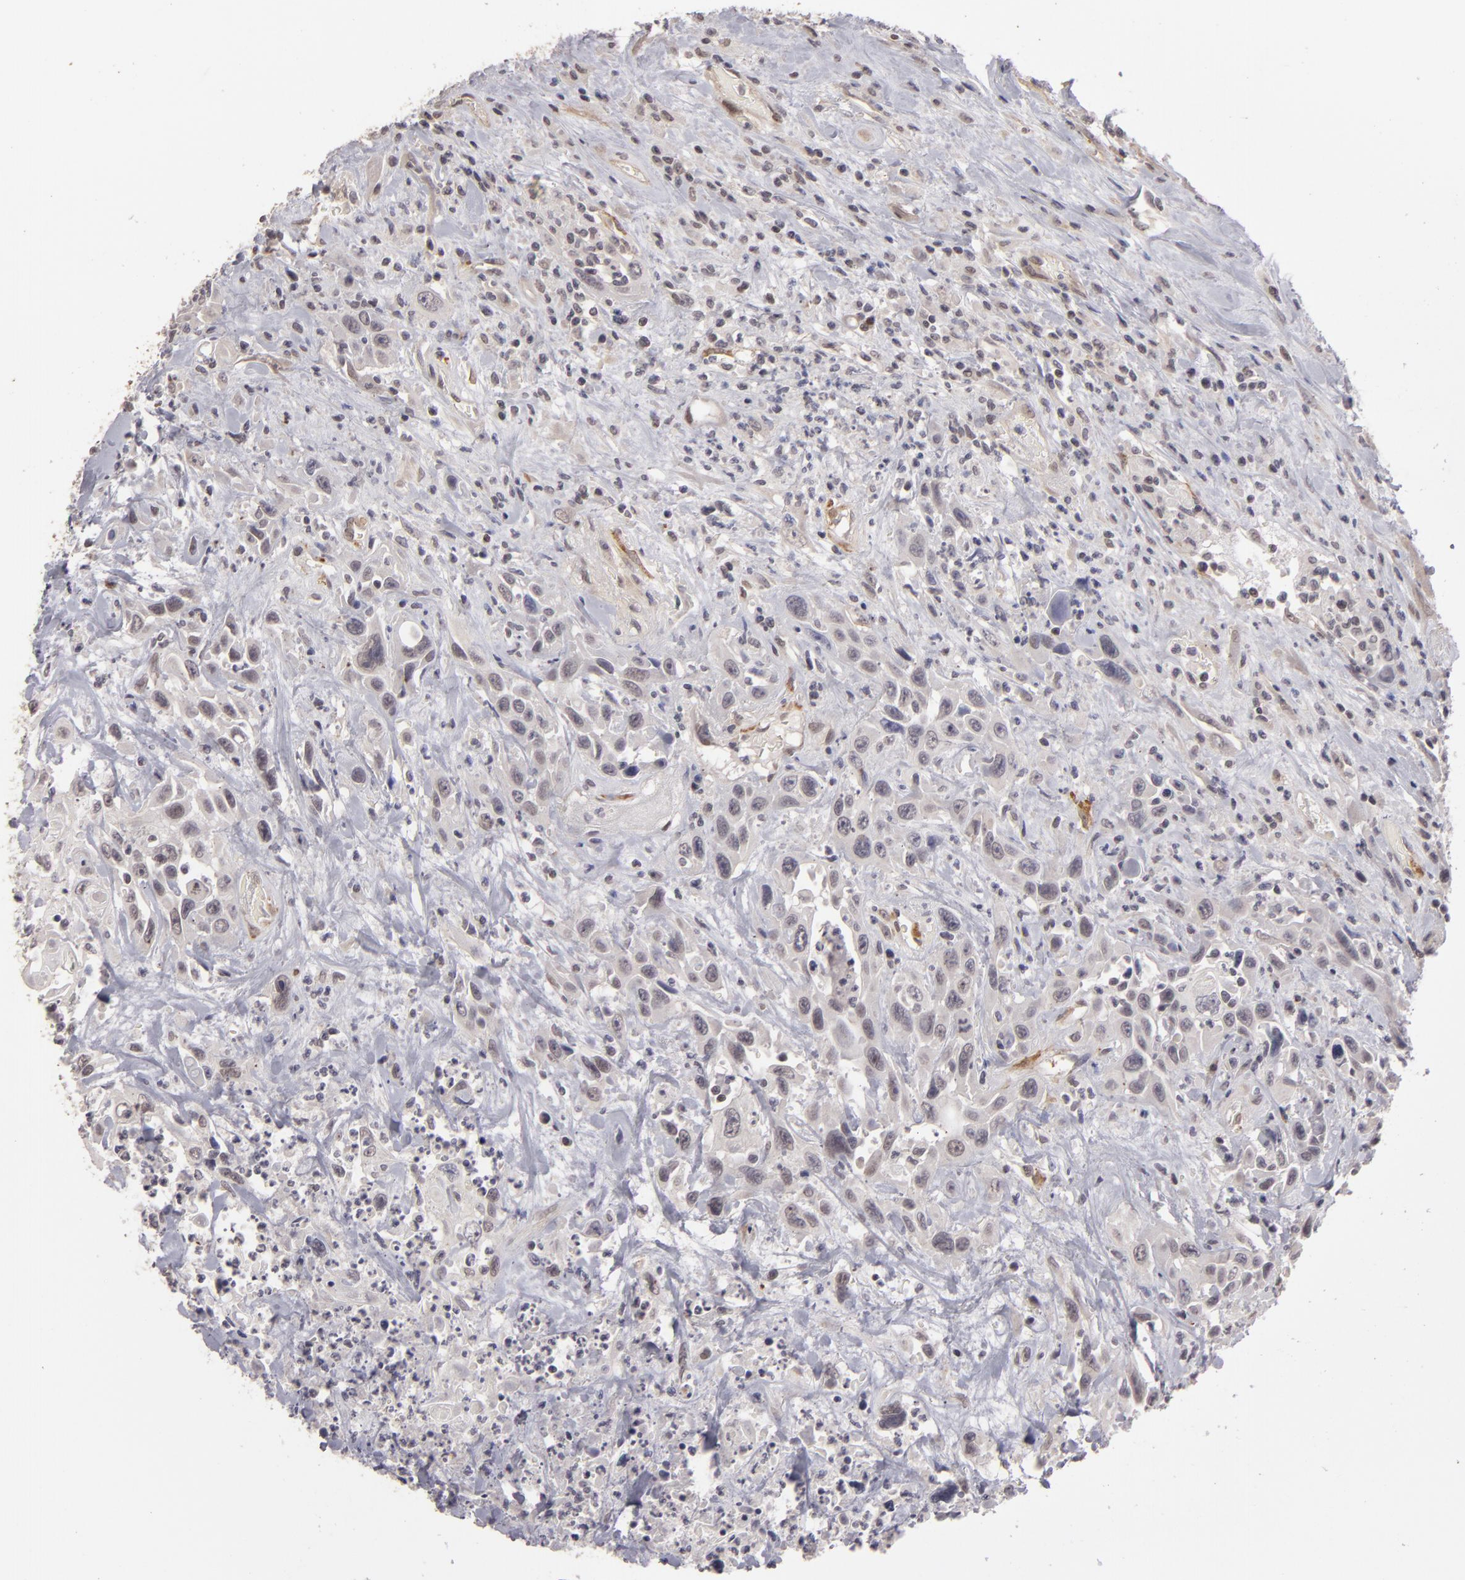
{"staining": {"intensity": "negative", "quantity": "none", "location": "none"}, "tissue": "urothelial cancer", "cell_type": "Tumor cells", "image_type": "cancer", "snomed": [{"axis": "morphology", "description": "Urothelial carcinoma, High grade"}, {"axis": "topography", "description": "Urinary bladder"}], "caption": "IHC of urothelial cancer displays no staining in tumor cells.", "gene": "DFFA", "patient": {"sex": "female", "age": 84}}